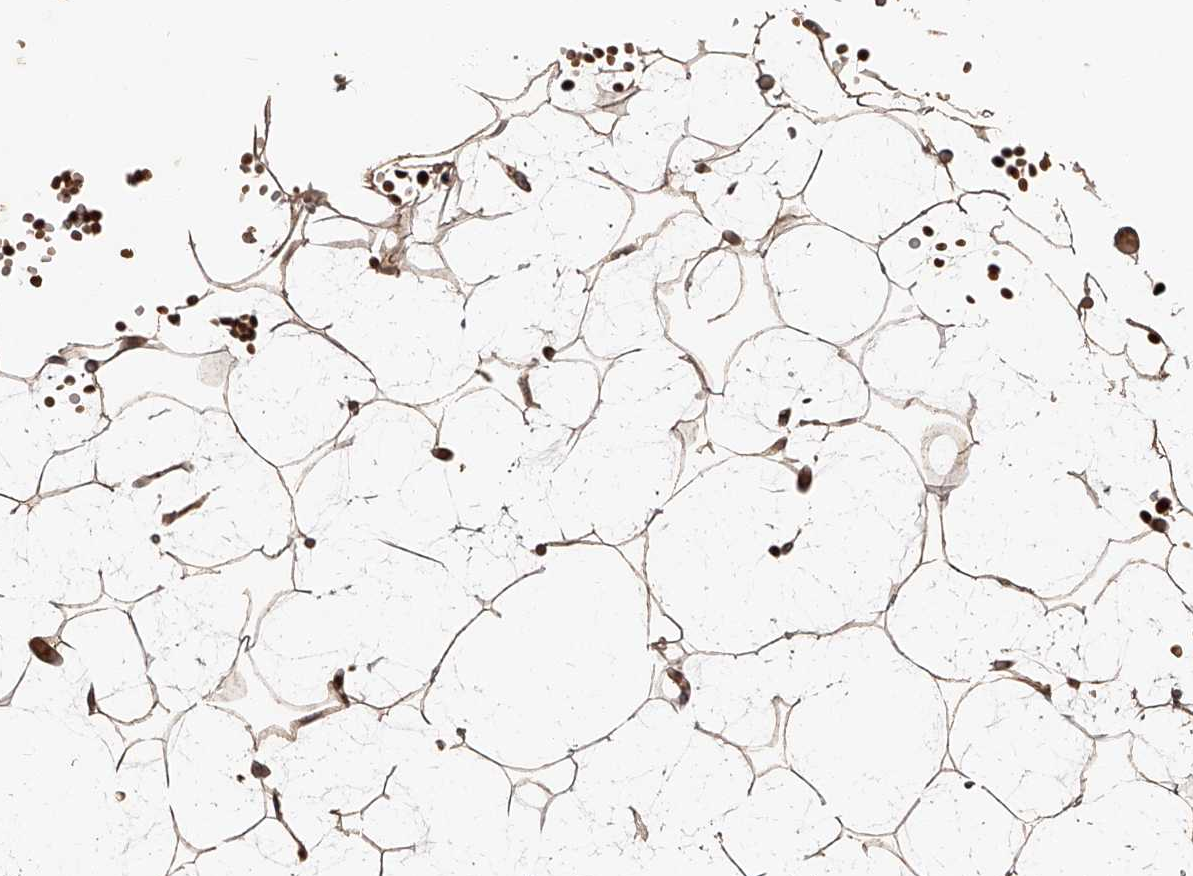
{"staining": {"intensity": "moderate", "quantity": ">75%", "location": "cytoplasmic/membranous"}, "tissue": "adipose tissue", "cell_type": "Adipocytes", "image_type": "normal", "snomed": [{"axis": "morphology", "description": "Normal tissue, NOS"}, {"axis": "topography", "description": "Breast"}], "caption": "IHC of normal human adipose tissue reveals medium levels of moderate cytoplasmic/membranous positivity in approximately >75% of adipocytes.", "gene": "URGCP", "patient": {"sex": "female", "age": 23}}